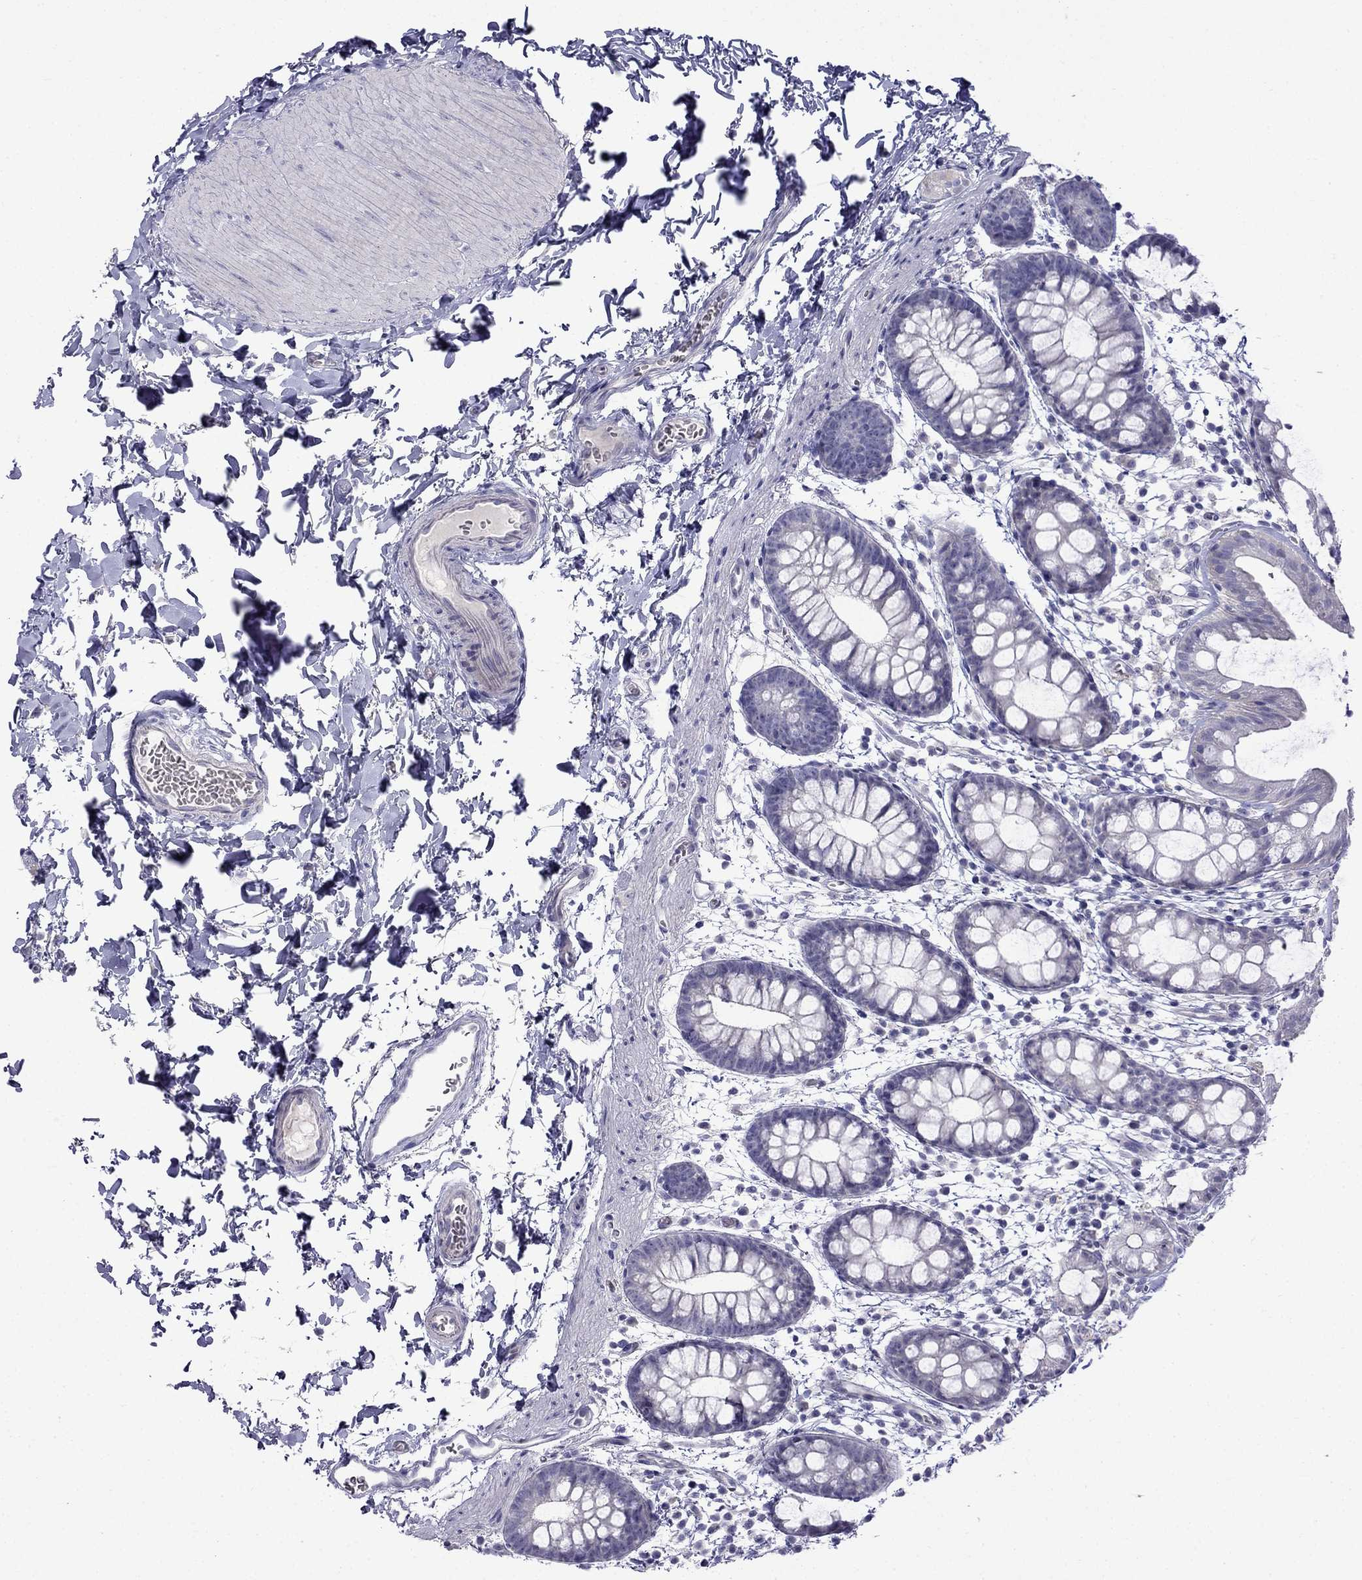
{"staining": {"intensity": "negative", "quantity": "none", "location": "none"}, "tissue": "rectum", "cell_type": "Glandular cells", "image_type": "normal", "snomed": [{"axis": "morphology", "description": "Normal tissue, NOS"}, {"axis": "topography", "description": "Rectum"}], "caption": "Normal rectum was stained to show a protein in brown. There is no significant positivity in glandular cells. (IHC, brightfield microscopy, high magnification).", "gene": "PATE1", "patient": {"sex": "male", "age": 57}}